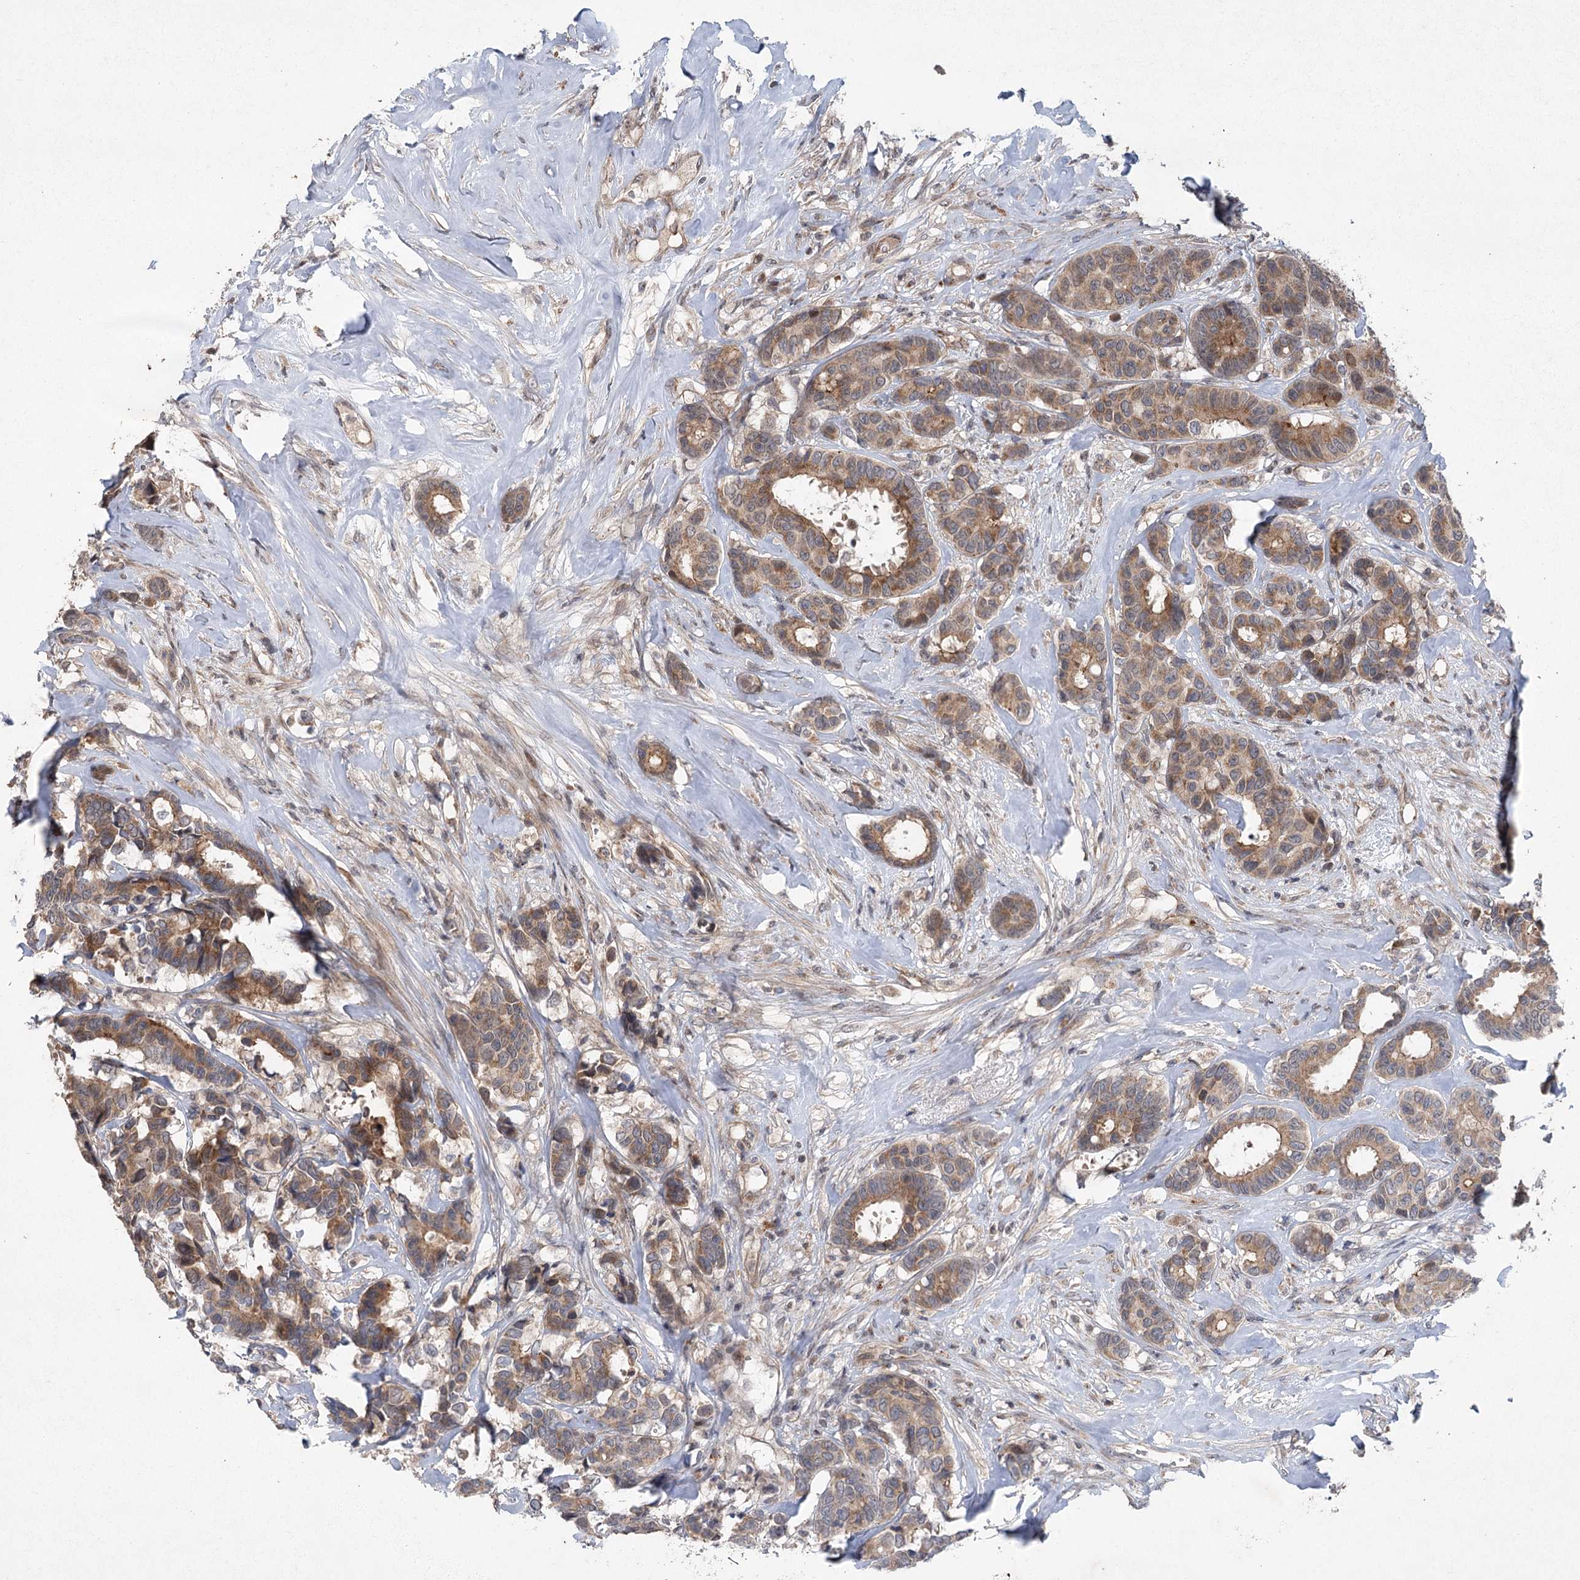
{"staining": {"intensity": "moderate", "quantity": ">75%", "location": "cytoplasmic/membranous"}, "tissue": "breast cancer", "cell_type": "Tumor cells", "image_type": "cancer", "snomed": [{"axis": "morphology", "description": "Duct carcinoma"}, {"axis": "topography", "description": "Breast"}], "caption": "IHC histopathology image of neoplastic tissue: breast cancer stained using immunohistochemistry displays medium levels of moderate protein expression localized specifically in the cytoplasmic/membranous of tumor cells, appearing as a cytoplasmic/membranous brown color.", "gene": "METTL24", "patient": {"sex": "female", "age": 87}}